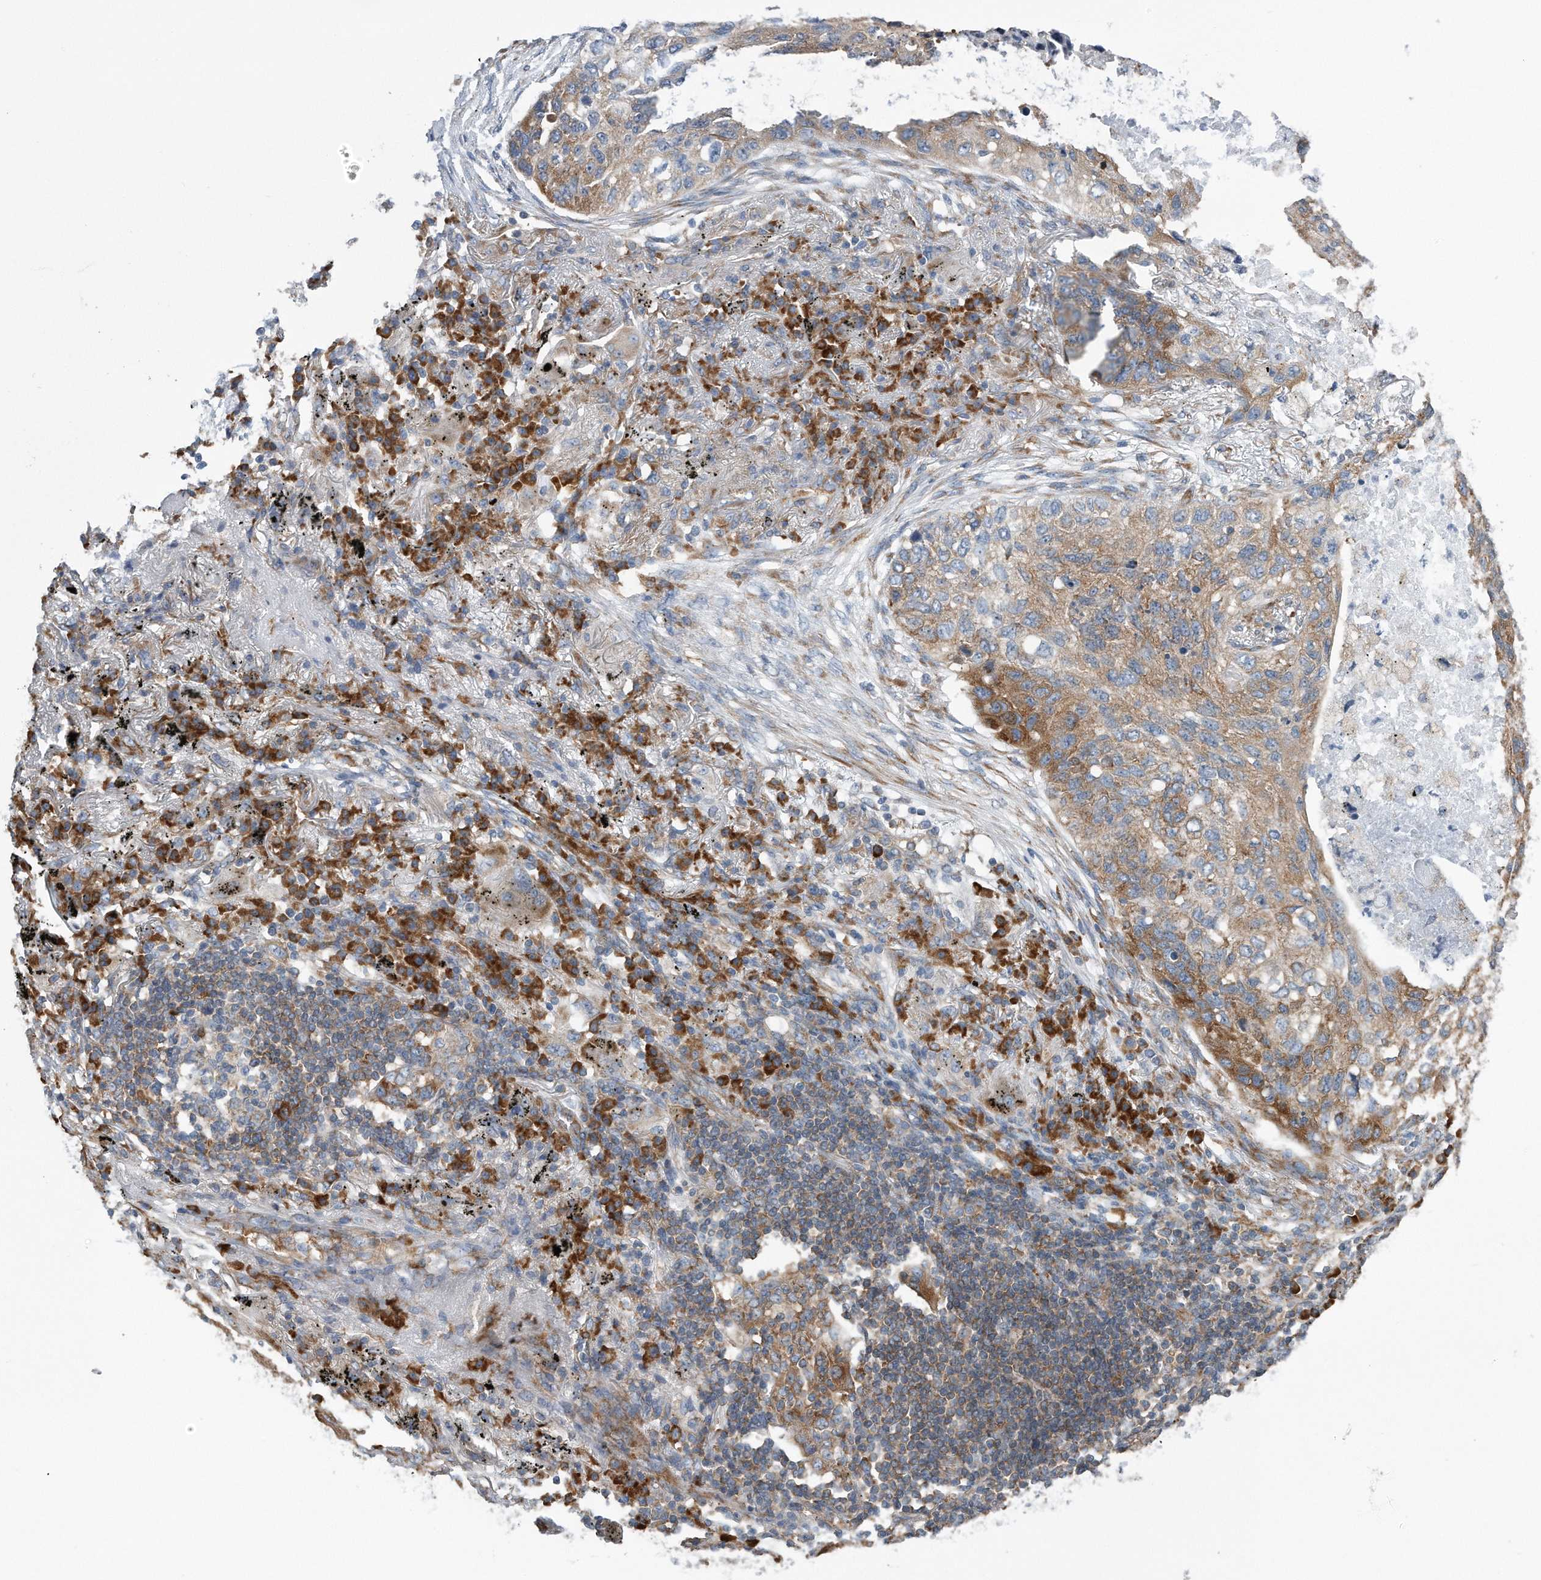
{"staining": {"intensity": "moderate", "quantity": "25%-75%", "location": "cytoplasmic/membranous"}, "tissue": "lung cancer", "cell_type": "Tumor cells", "image_type": "cancer", "snomed": [{"axis": "morphology", "description": "Squamous cell carcinoma, NOS"}, {"axis": "topography", "description": "Lung"}], "caption": "Immunohistochemical staining of lung squamous cell carcinoma displays moderate cytoplasmic/membranous protein positivity in approximately 25%-75% of tumor cells. The staining was performed using DAB (3,3'-diaminobenzidine) to visualize the protein expression in brown, while the nuclei were stained in blue with hematoxylin (Magnification: 20x).", "gene": "RPL26L1", "patient": {"sex": "female", "age": 63}}